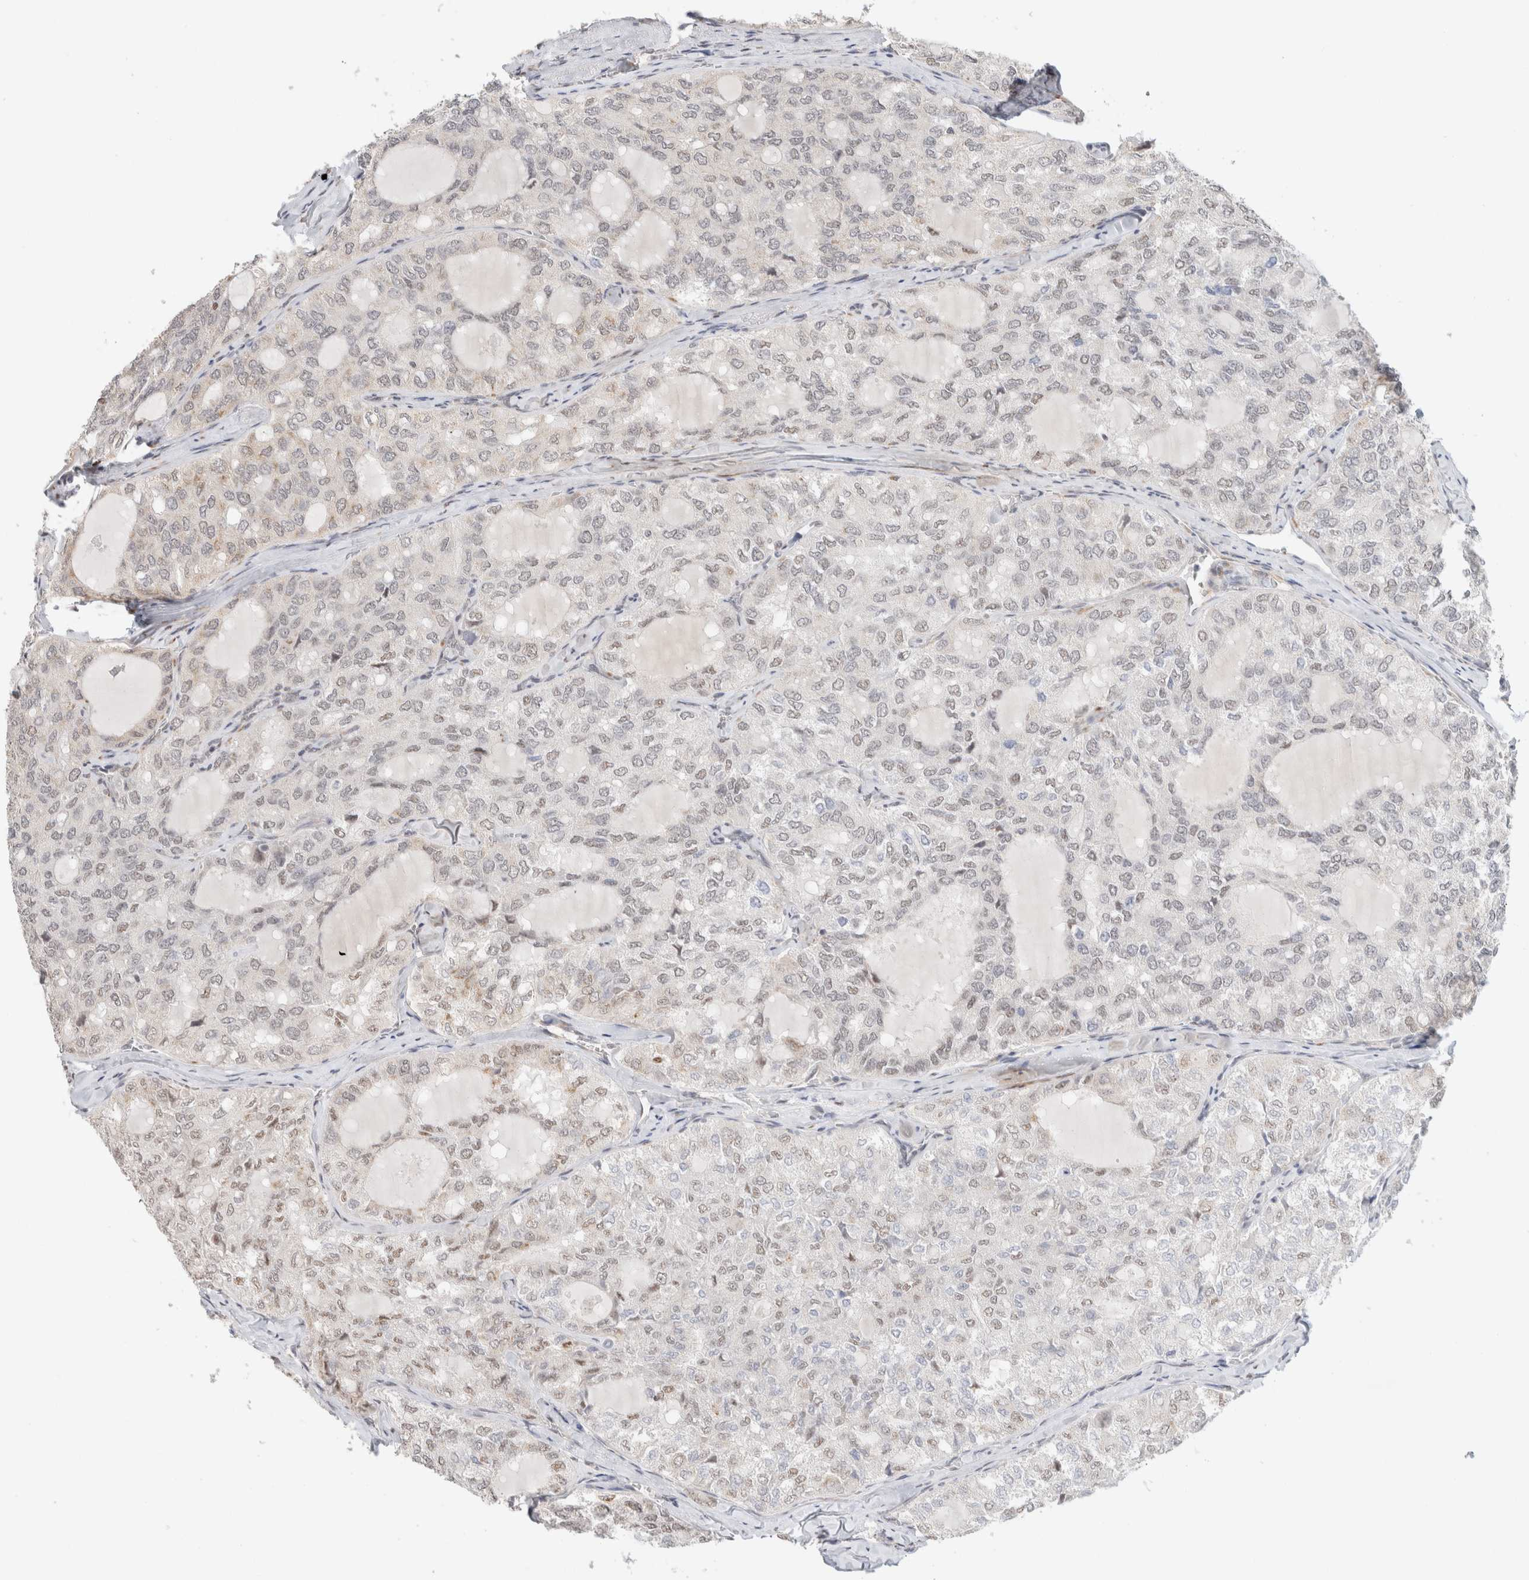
{"staining": {"intensity": "weak", "quantity": "25%-75%", "location": "nuclear"}, "tissue": "thyroid cancer", "cell_type": "Tumor cells", "image_type": "cancer", "snomed": [{"axis": "morphology", "description": "Follicular adenoma carcinoma, NOS"}, {"axis": "topography", "description": "Thyroid gland"}], "caption": "Brown immunohistochemical staining in human thyroid follicular adenoma carcinoma exhibits weak nuclear expression in approximately 25%-75% of tumor cells.", "gene": "HDLBP", "patient": {"sex": "male", "age": 75}}